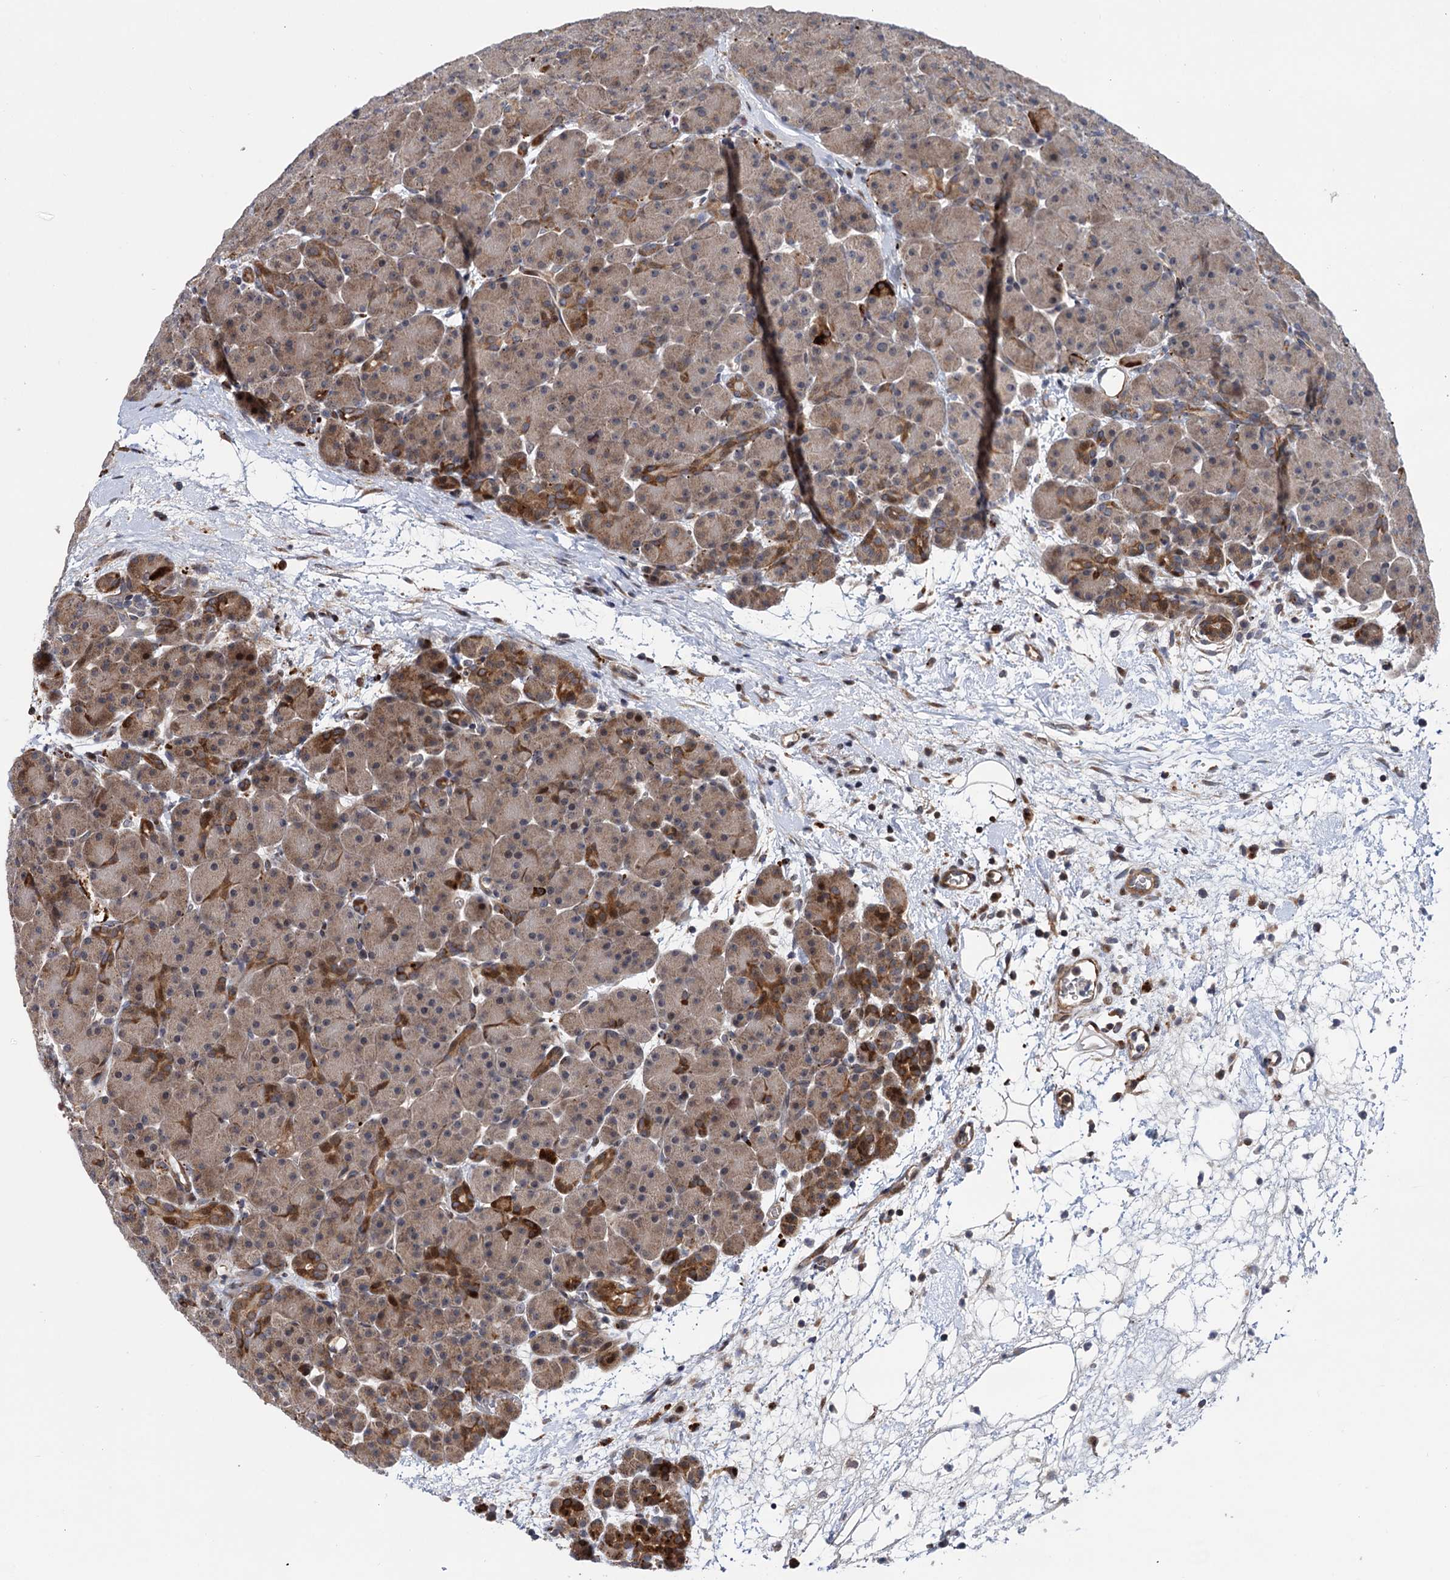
{"staining": {"intensity": "strong", "quantity": "25%-75%", "location": "cytoplasmic/membranous"}, "tissue": "pancreas", "cell_type": "Exocrine glandular cells", "image_type": "normal", "snomed": [{"axis": "morphology", "description": "Normal tissue, NOS"}, {"axis": "topography", "description": "Pancreas"}], "caption": "An IHC histopathology image of unremarkable tissue is shown. Protein staining in brown highlights strong cytoplasmic/membranous positivity in pancreas within exocrine glandular cells.", "gene": "UBR1", "patient": {"sex": "male", "age": 66}}